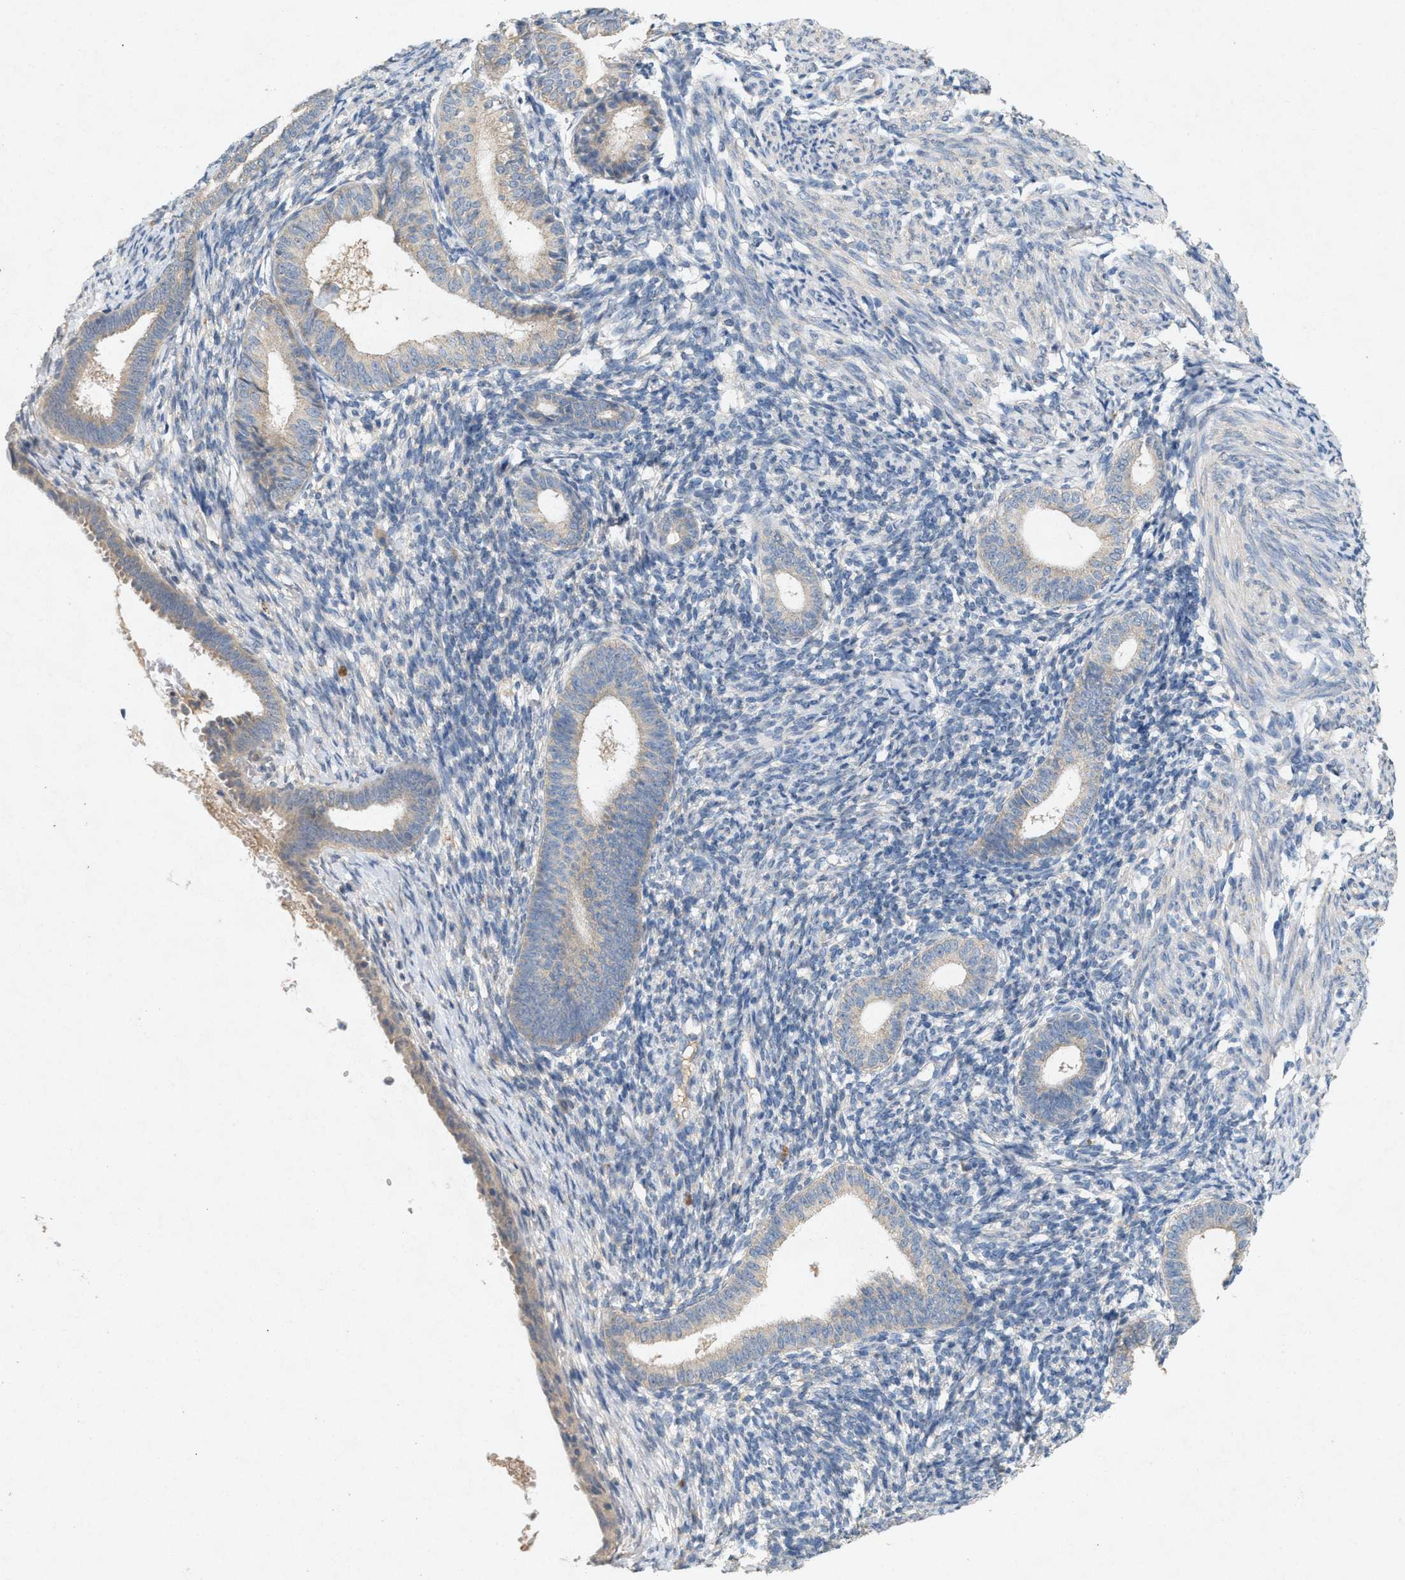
{"staining": {"intensity": "negative", "quantity": "none", "location": "none"}, "tissue": "endometrium", "cell_type": "Cells in endometrial stroma", "image_type": "normal", "snomed": [{"axis": "morphology", "description": "Normal tissue, NOS"}, {"axis": "morphology", "description": "Adenocarcinoma, NOS"}, {"axis": "topography", "description": "Endometrium"}], "caption": "Cells in endometrial stroma are negative for brown protein staining in unremarkable endometrium. (Immunohistochemistry, brightfield microscopy, high magnification).", "gene": "DCAF7", "patient": {"sex": "female", "age": 57}}